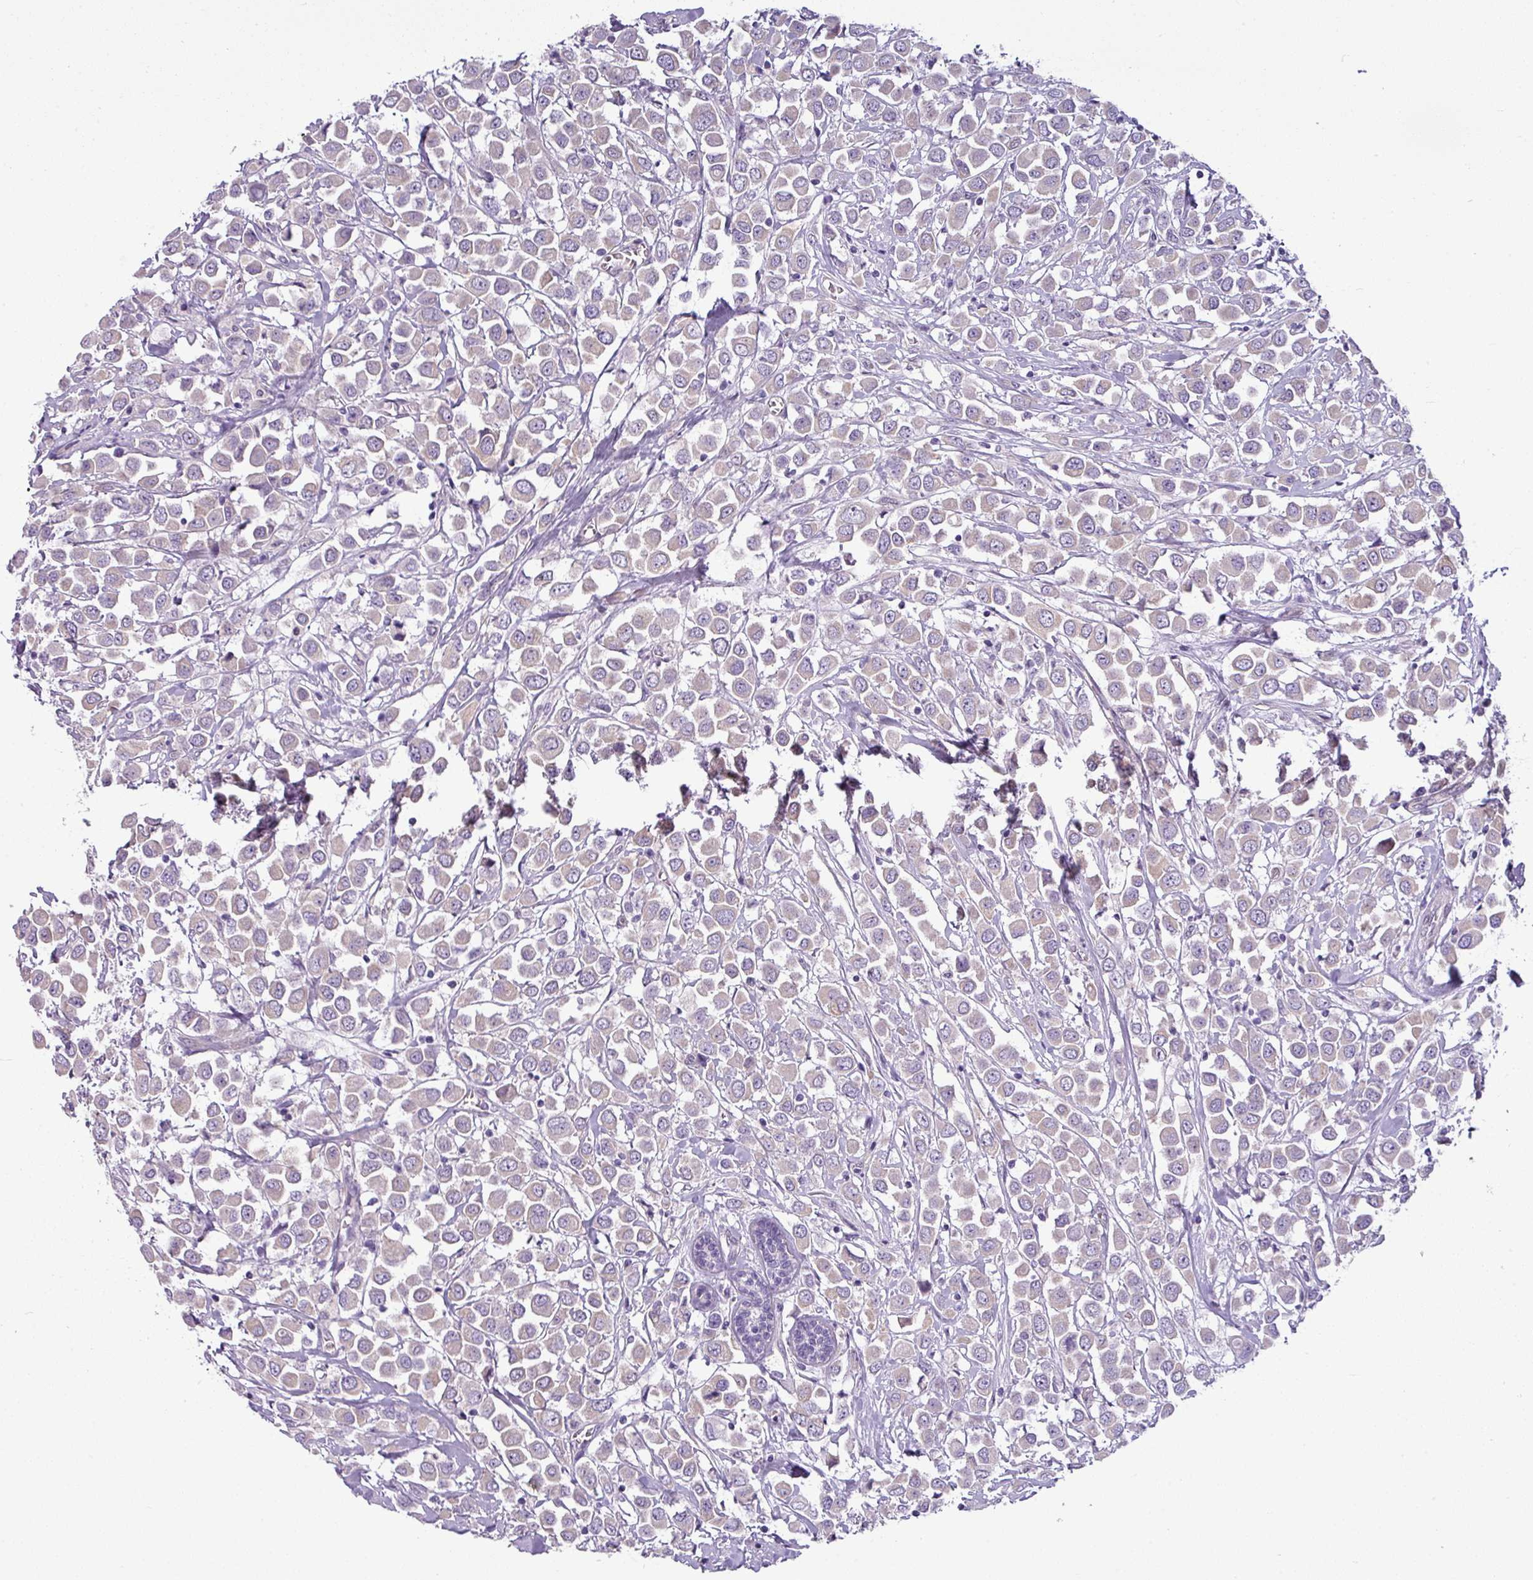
{"staining": {"intensity": "weak", "quantity": ">75%", "location": "cytoplasmic/membranous"}, "tissue": "breast cancer", "cell_type": "Tumor cells", "image_type": "cancer", "snomed": [{"axis": "morphology", "description": "Duct carcinoma"}, {"axis": "topography", "description": "Breast"}], "caption": "An image of breast cancer stained for a protein reveals weak cytoplasmic/membranous brown staining in tumor cells. (DAB IHC with brightfield microscopy, high magnification).", "gene": "TOR1AIP2", "patient": {"sex": "female", "age": 61}}